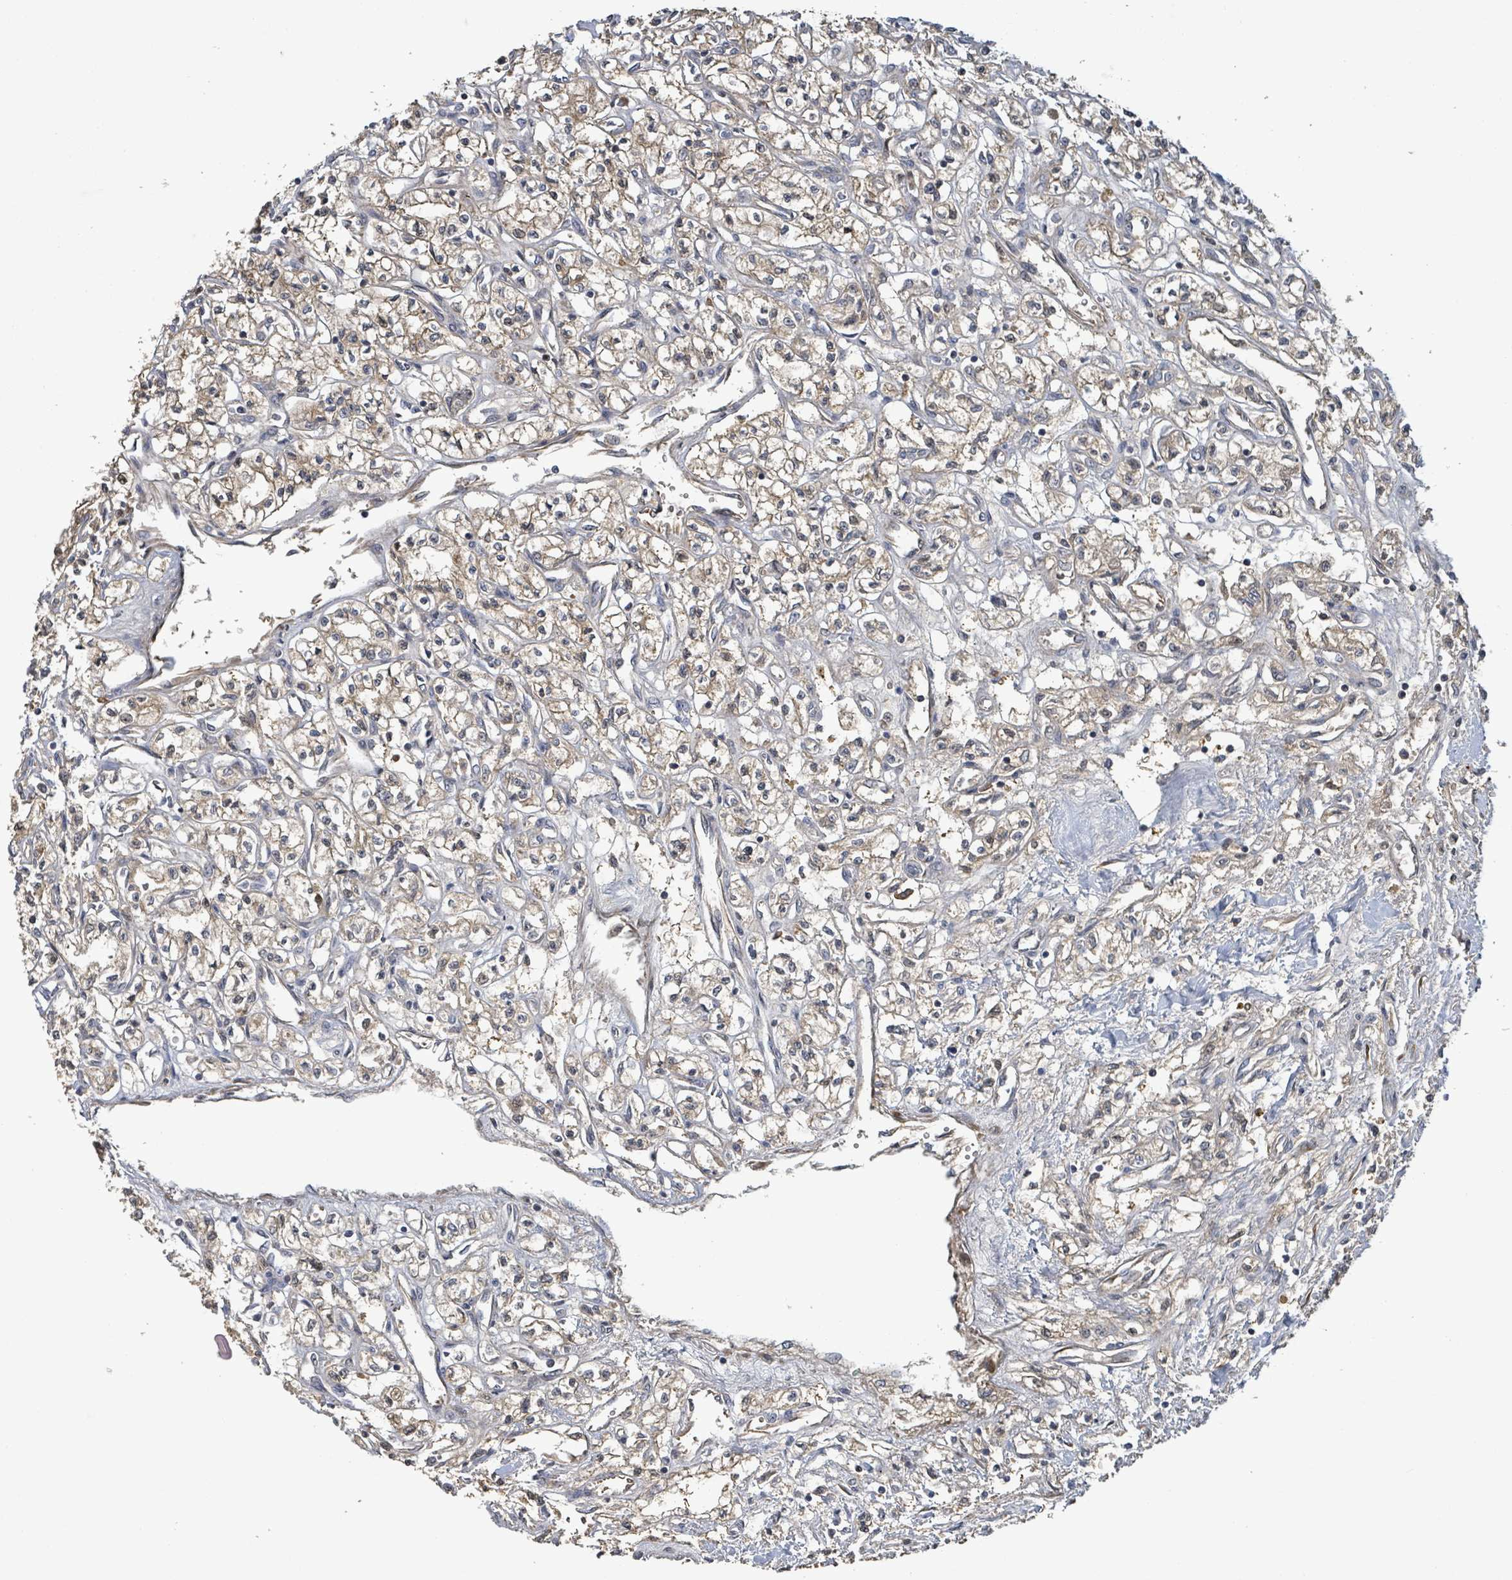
{"staining": {"intensity": "weak", "quantity": ">75%", "location": "cytoplasmic/membranous"}, "tissue": "renal cancer", "cell_type": "Tumor cells", "image_type": "cancer", "snomed": [{"axis": "morphology", "description": "Adenocarcinoma, NOS"}, {"axis": "topography", "description": "Kidney"}], "caption": "A high-resolution image shows immunohistochemistry staining of renal cancer (adenocarcinoma), which reveals weak cytoplasmic/membranous expression in about >75% of tumor cells.", "gene": "STARD4", "patient": {"sex": "male", "age": 56}}